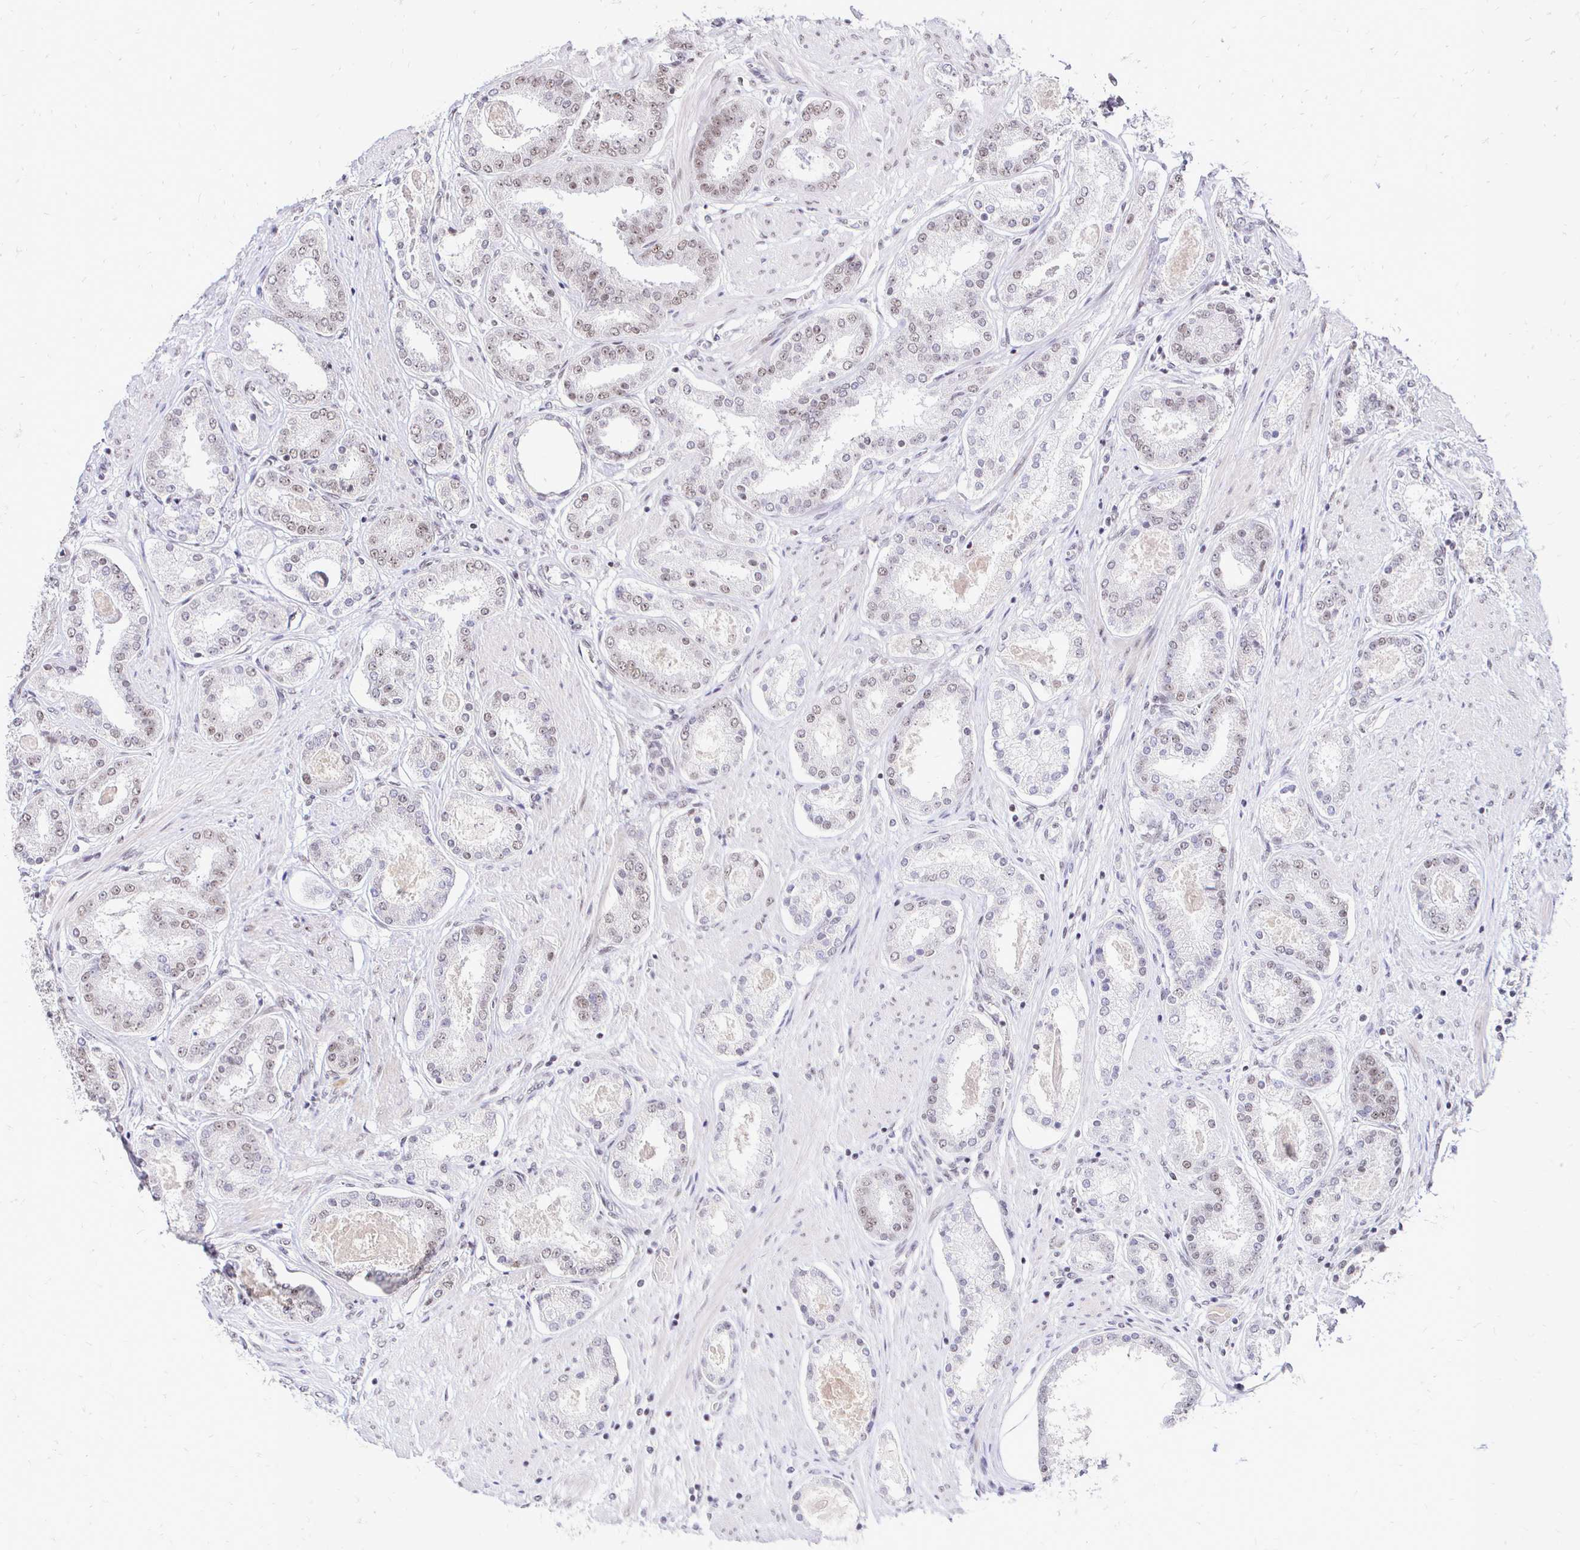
{"staining": {"intensity": "weak", "quantity": "25%-75%", "location": "nuclear"}, "tissue": "prostate cancer", "cell_type": "Tumor cells", "image_type": "cancer", "snomed": [{"axis": "morphology", "description": "Adenocarcinoma, High grade"}, {"axis": "topography", "description": "Prostate"}], "caption": "IHC image of adenocarcinoma (high-grade) (prostate) stained for a protein (brown), which reveals low levels of weak nuclear expression in about 25%-75% of tumor cells.", "gene": "SIN3A", "patient": {"sex": "male", "age": 63}}